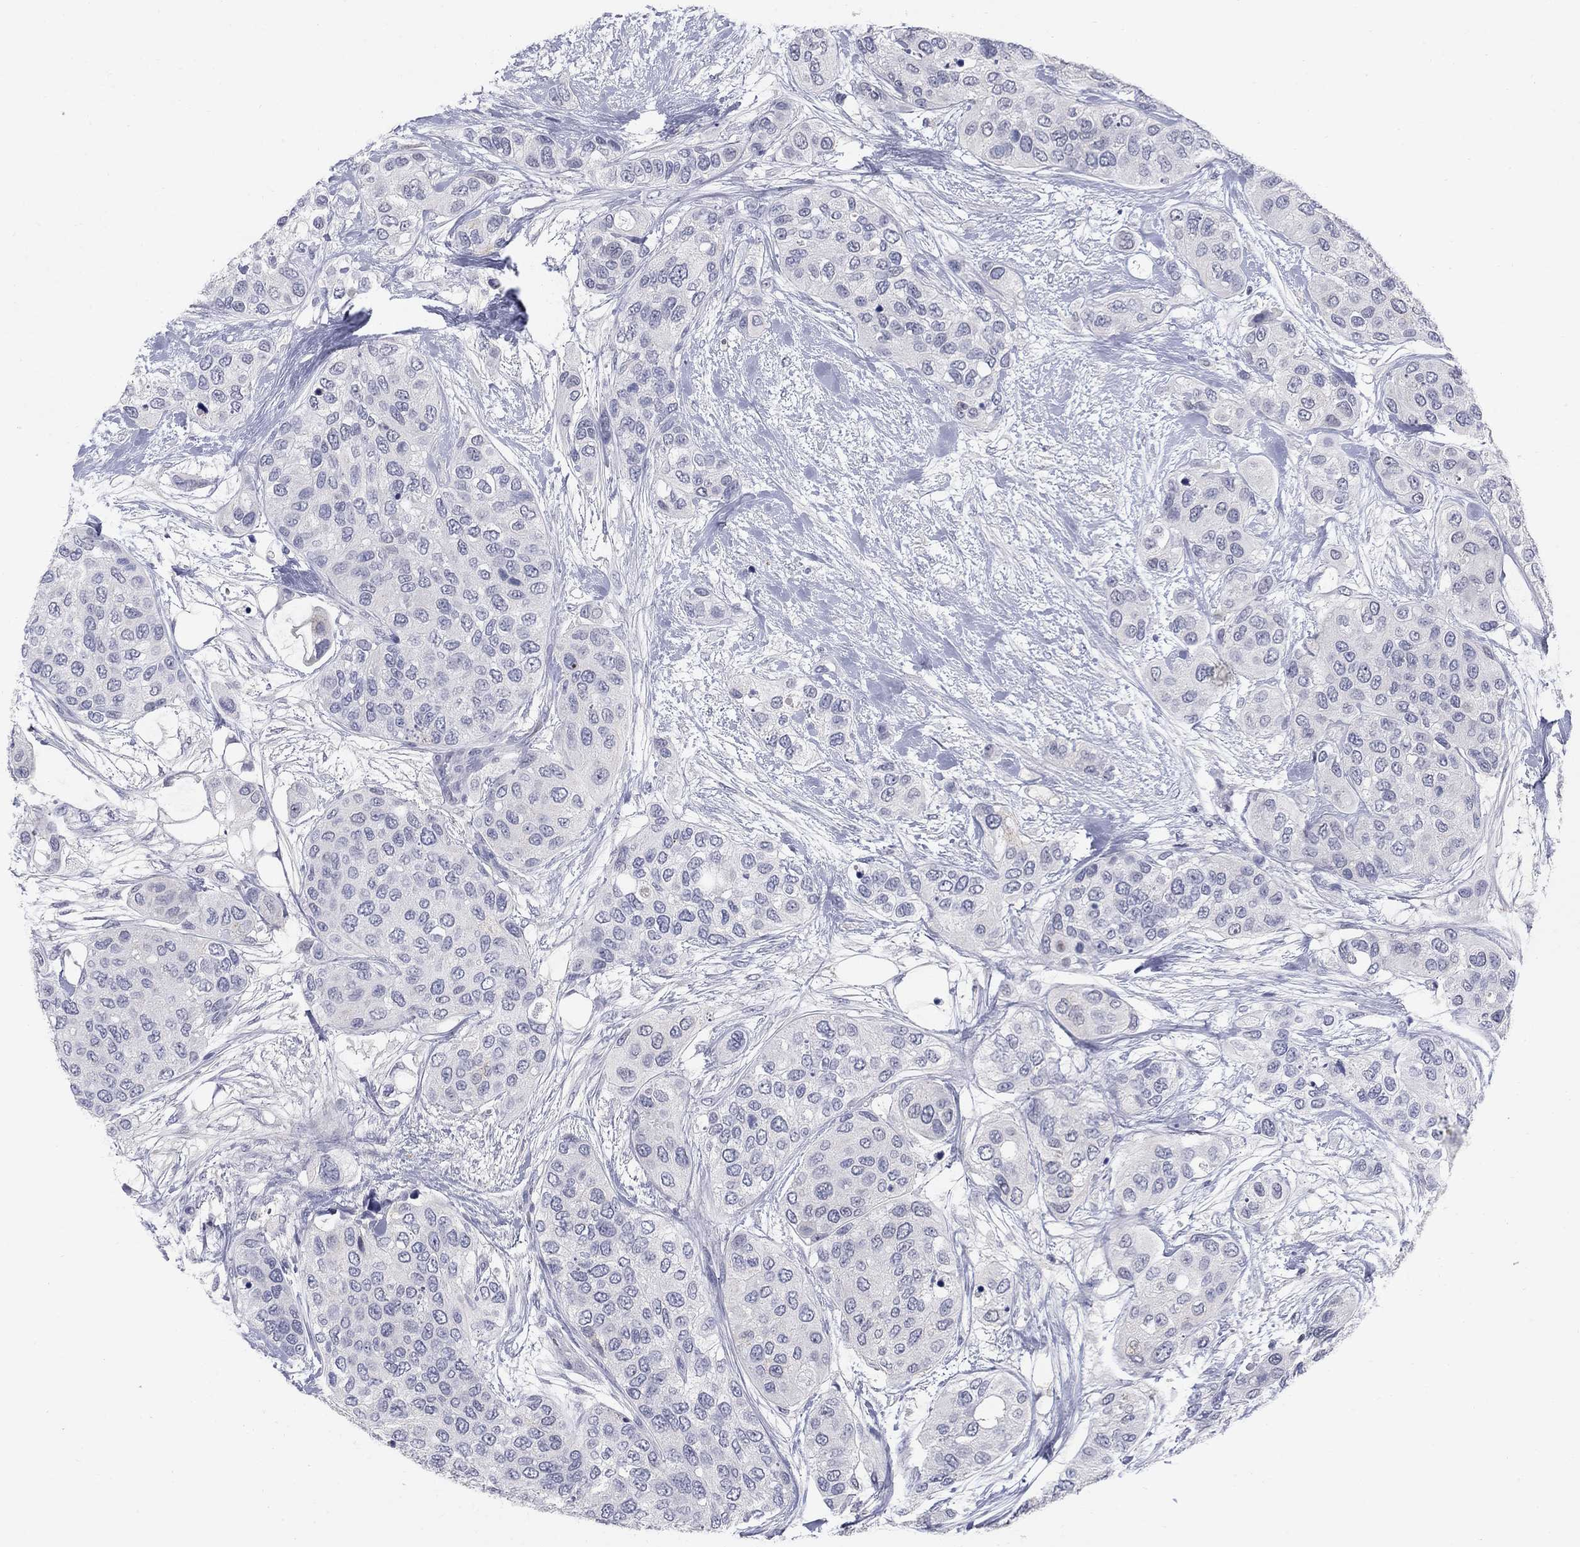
{"staining": {"intensity": "negative", "quantity": "none", "location": "none"}, "tissue": "urothelial cancer", "cell_type": "Tumor cells", "image_type": "cancer", "snomed": [{"axis": "morphology", "description": "Urothelial carcinoma, High grade"}, {"axis": "topography", "description": "Urinary bladder"}], "caption": "The IHC photomicrograph has no significant staining in tumor cells of urothelial cancer tissue.", "gene": "NTRK2", "patient": {"sex": "male", "age": 77}}